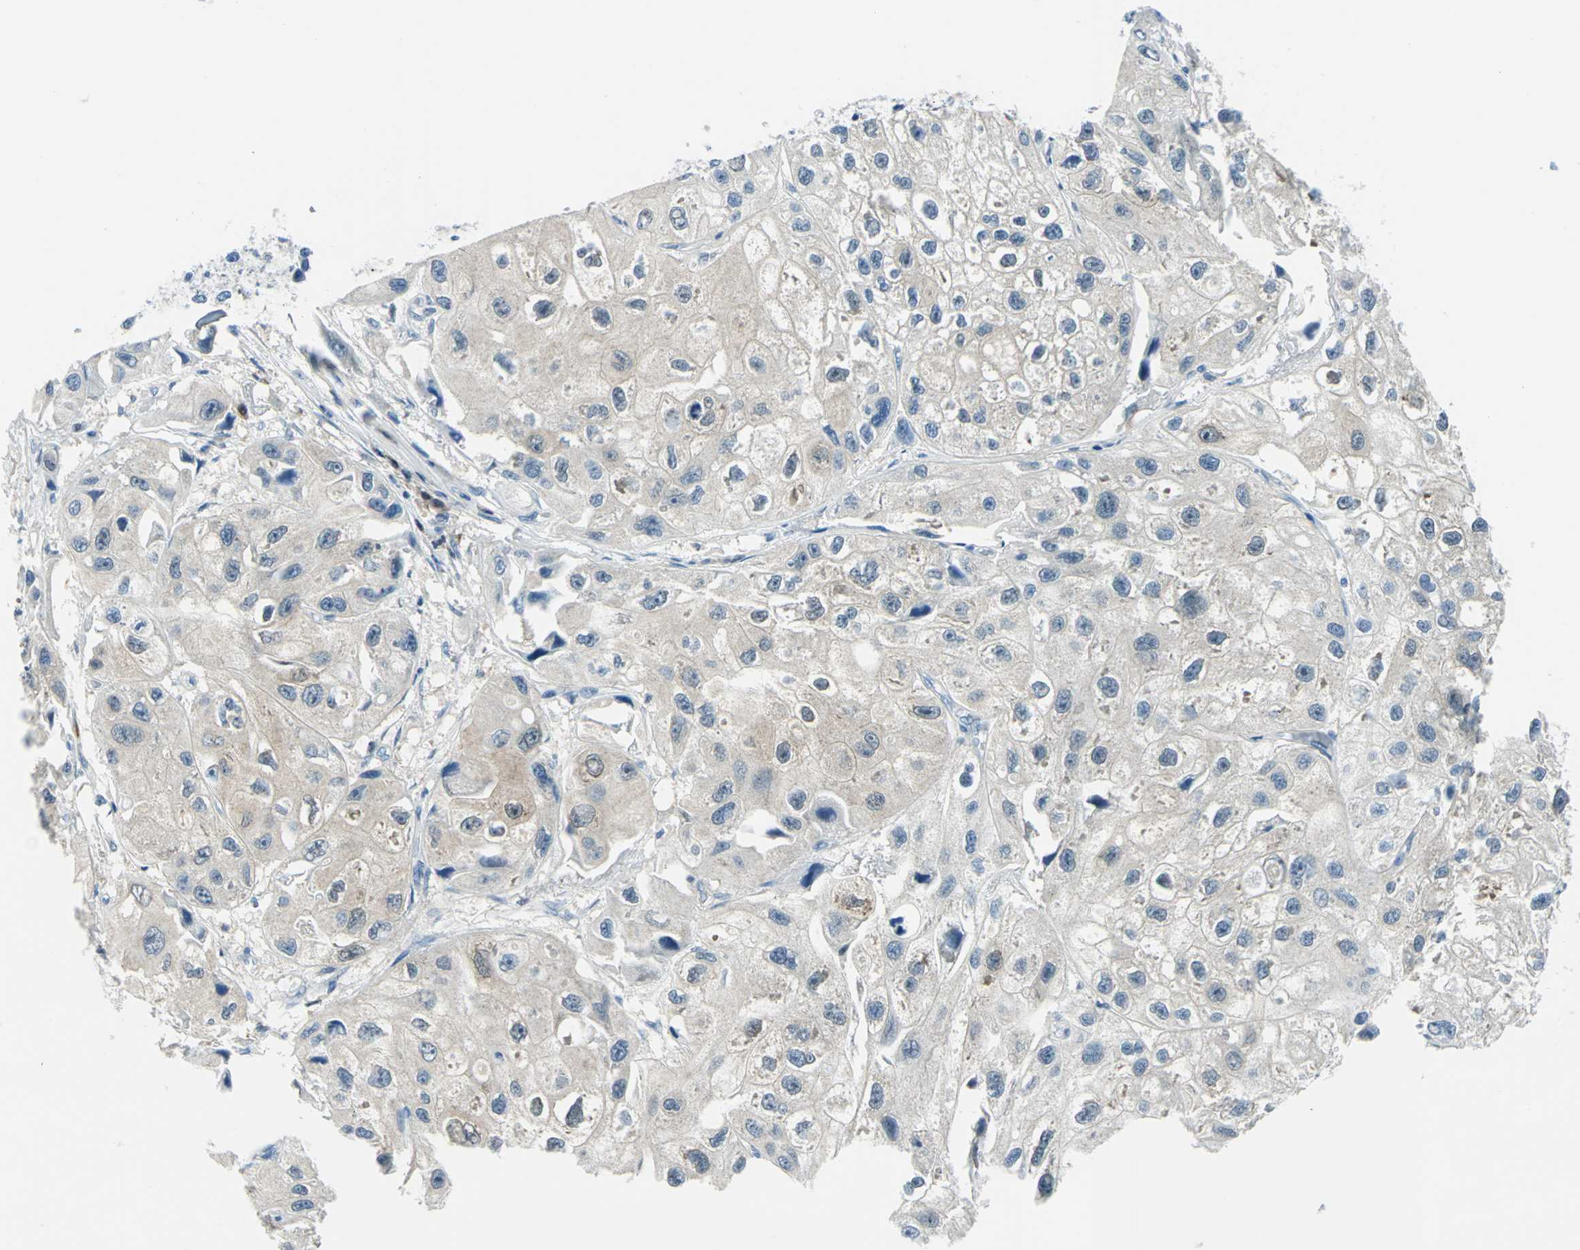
{"staining": {"intensity": "moderate", "quantity": "<25%", "location": "cytoplasmic/membranous,nuclear"}, "tissue": "urothelial cancer", "cell_type": "Tumor cells", "image_type": "cancer", "snomed": [{"axis": "morphology", "description": "Urothelial carcinoma, High grade"}, {"axis": "topography", "description": "Urinary bladder"}], "caption": "Immunohistochemistry (IHC) of human urothelial cancer exhibits low levels of moderate cytoplasmic/membranous and nuclear positivity in about <25% of tumor cells. (Stains: DAB in brown, nuclei in blue, Microscopy: brightfield microscopy at high magnification).", "gene": "AKR1A1", "patient": {"sex": "female", "age": 64}}